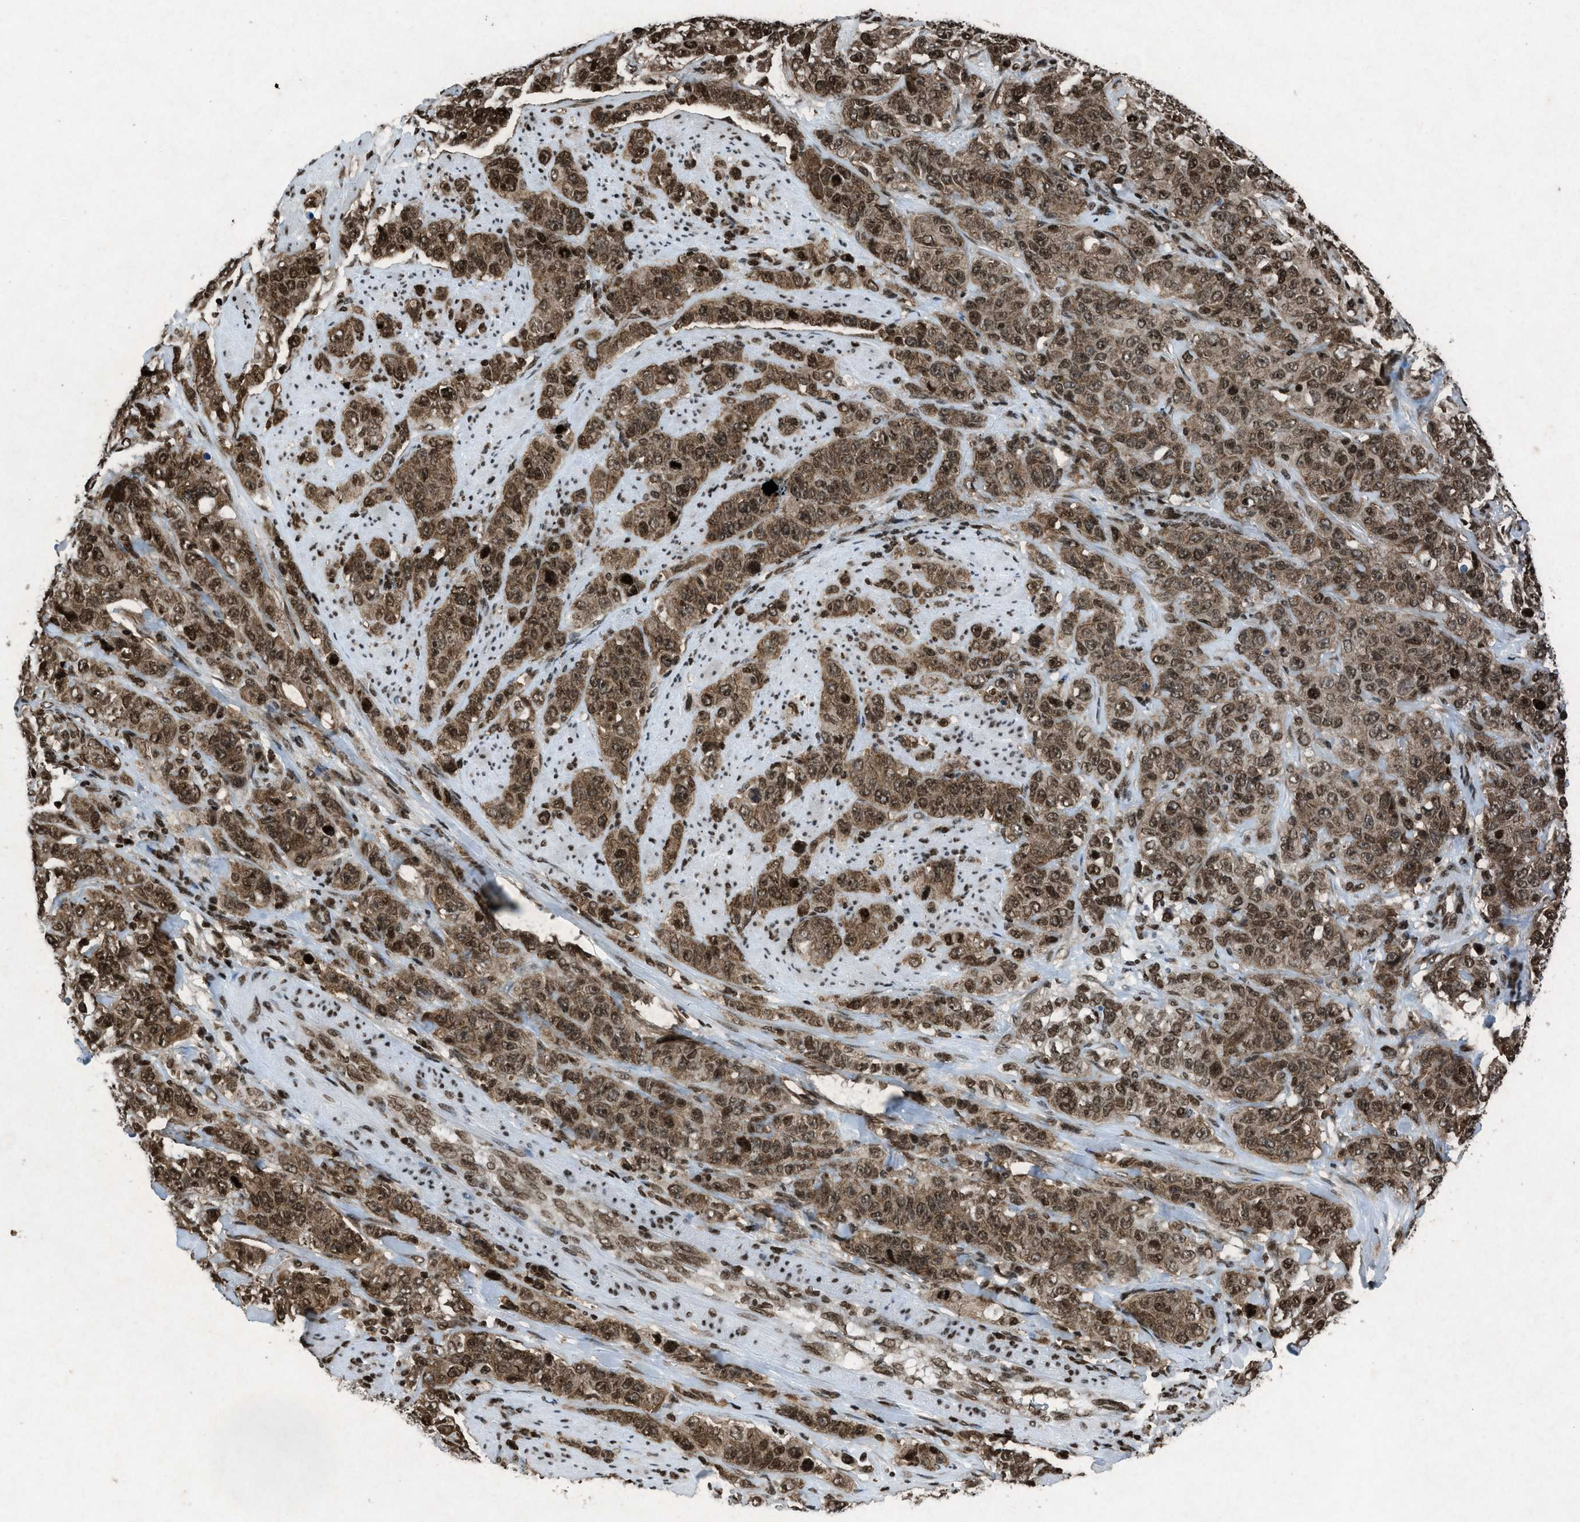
{"staining": {"intensity": "moderate", "quantity": ">75%", "location": "cytoplasmic/membranous,nuclear"}, "tissue": "stomach cancer", "cell_type": "Tumor cells", "image_type": "cancer", "snomed": [{"axis": "morphology", "description": "Adenocarcinoma, NOS"}, {"axis": "topography", "description": "Stomach"}], "caption": "This is an image of IHC staining of stomach adenocarcinoma, which shows moderate staining in the cytoplasmic/membranous and nuclear of tumor cells.", "gene": "NXF1", "patient": {"sex": "male", "age": 48}}